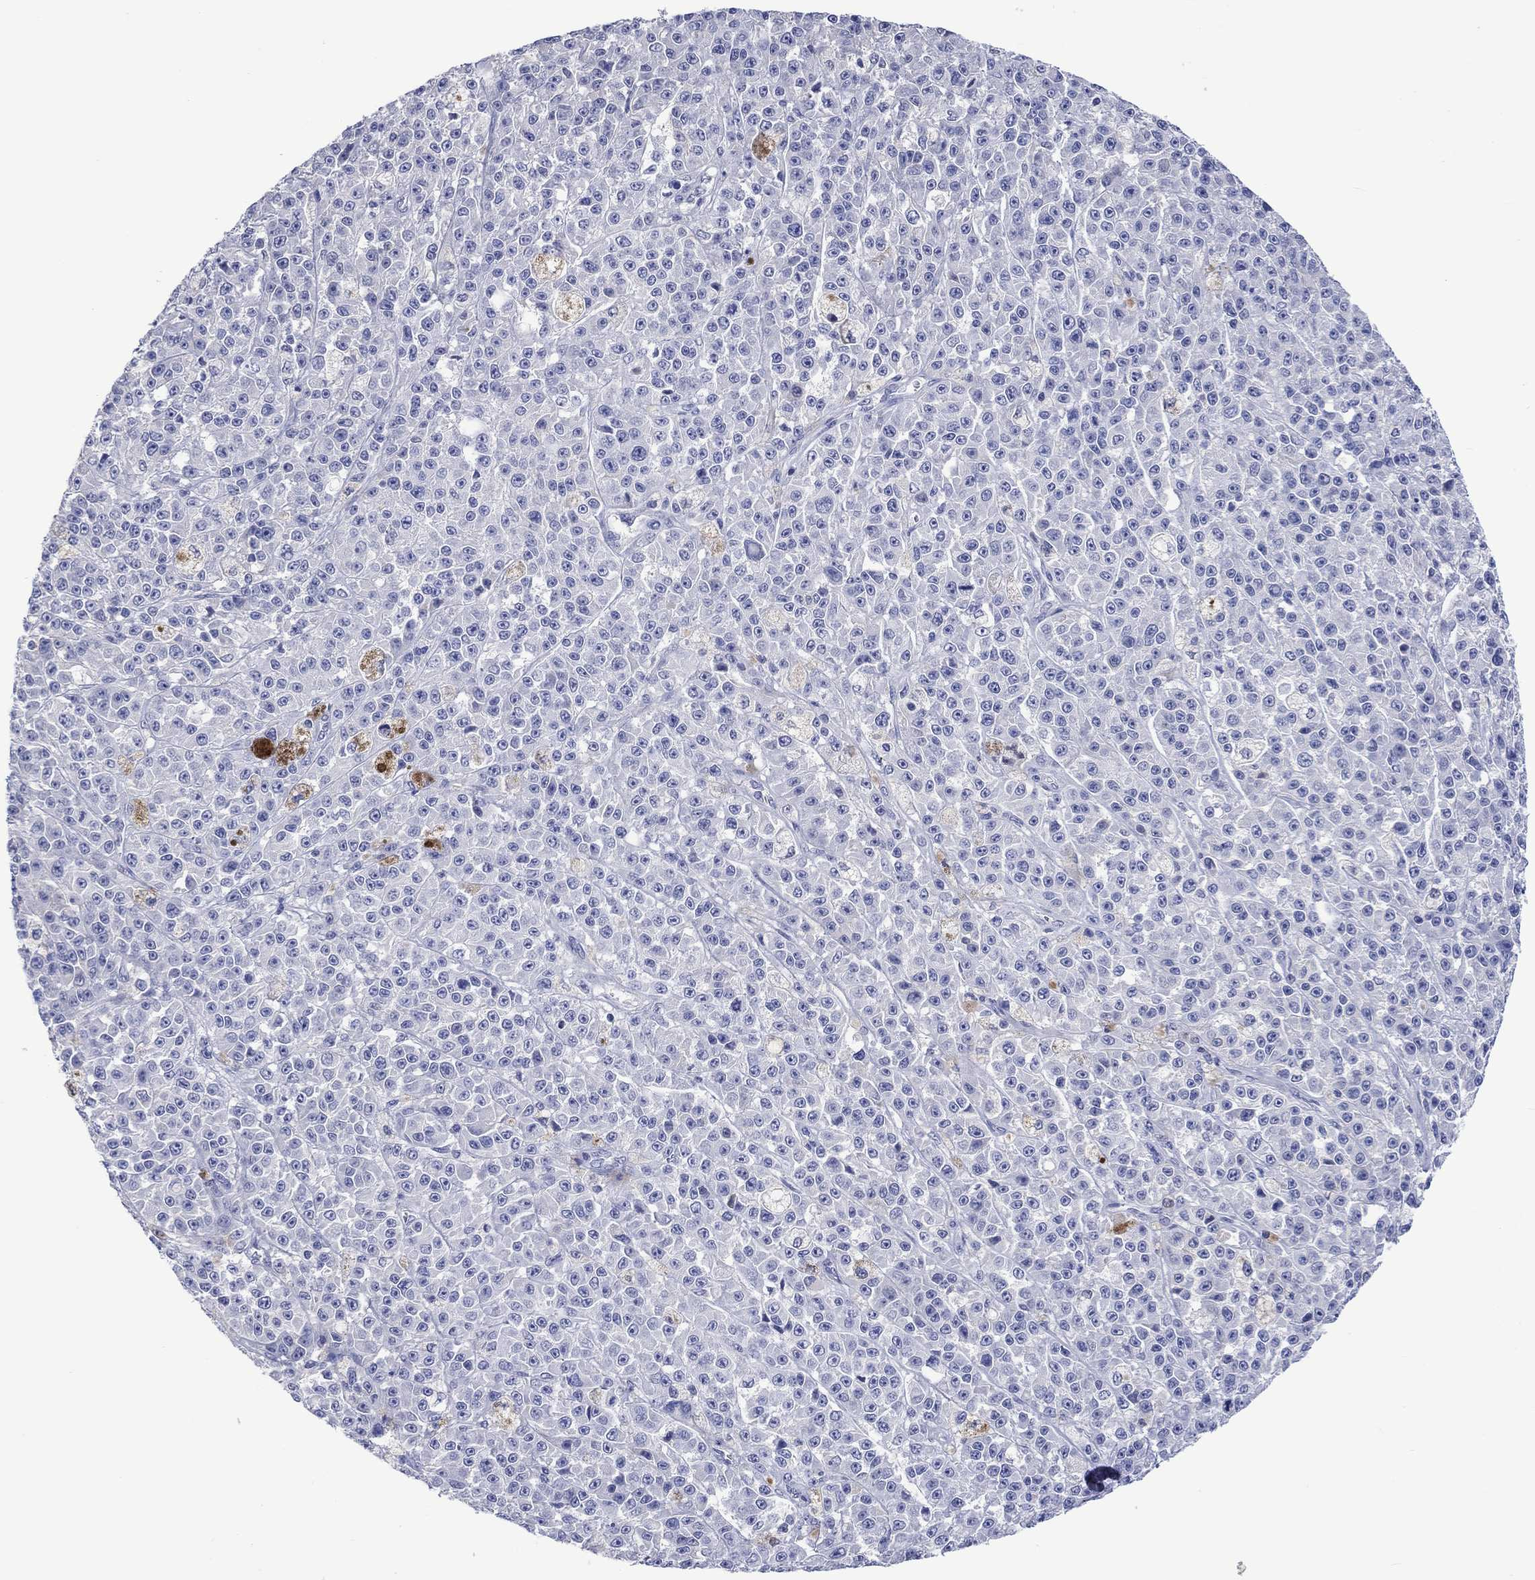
{"staining": {"intensity": "negative", "quantity": "none", "location": "none"}, "tissue": "melanoma", "cell_type": "Tumor cells", "image_type": "cancer", "snomed": [{"axis": "morphology", "description": "Malignant melanoma, NOS"}, {"axis": "topography", "description": "Skin"}], "caption": "Immunohistochemistry micrograph of neoplastic tissue: malignant melanoma stained with DAB (3,3'-diaminobenzidine) reveals no significant protein staining in tumor cells.", "gene": "TOMM20L", "patient": {"sex": "female", "age": 58}}